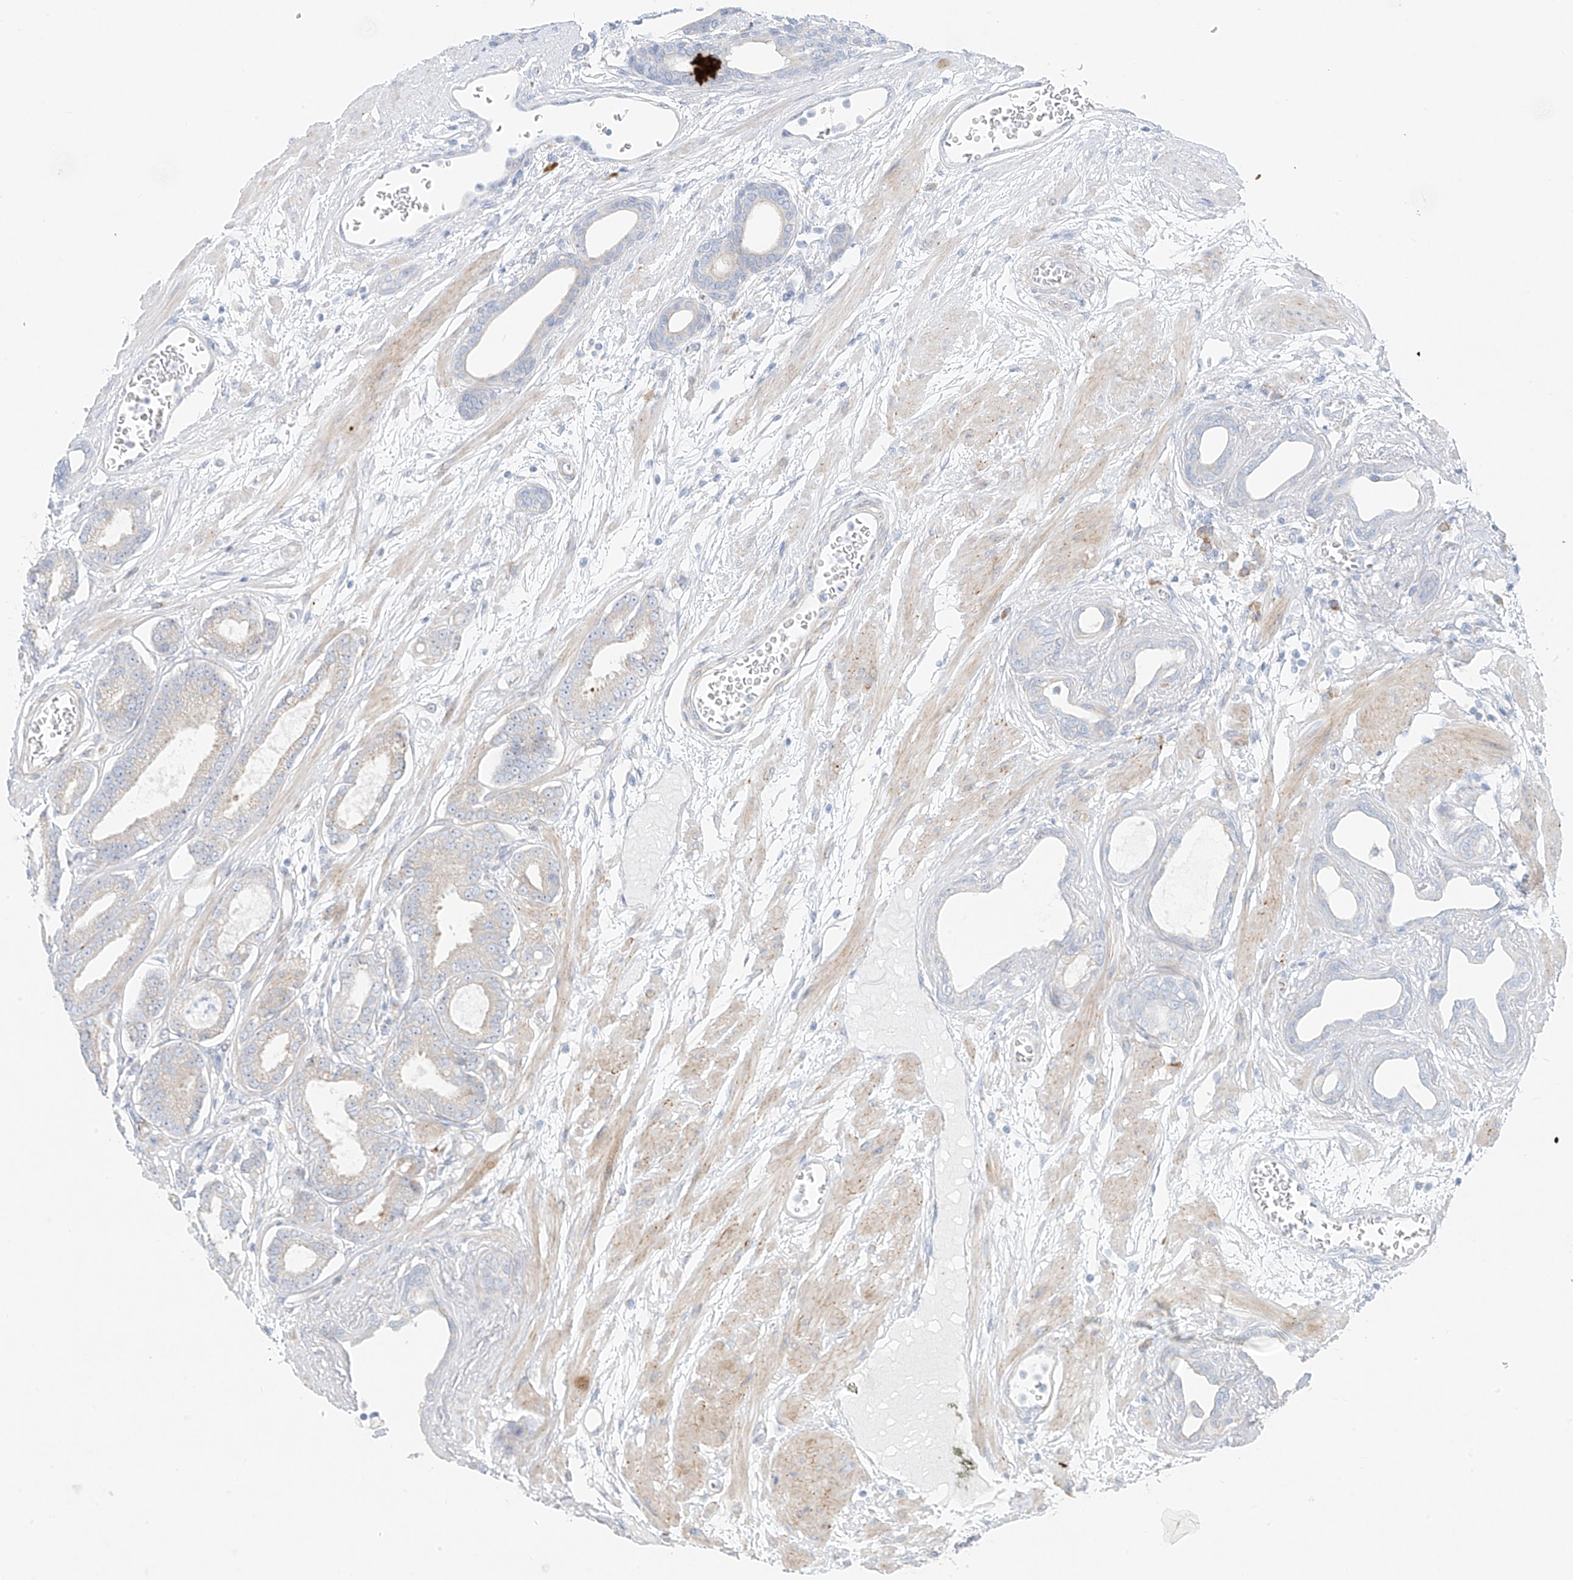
{"staining": {"intensity": "negative", "quantity": "none", "location": "none"}, "tissue": "prostate cancer", "cell_type": "Tumor cells", "image_type": "cancer", "snomed": [{"axis": "morphology", "description": "Adenocarcinoma, Low grade"}, {"axis": "topography", "description": "Prostate"}], "caption": "Immunohistochemistry (IHC) of prostate cancer (adenocarcinoma (low-grade)) demonstrates no expression in tumor cells.", "gene": "EIPR1", "patient": {"sex": "male", "age": 60}}